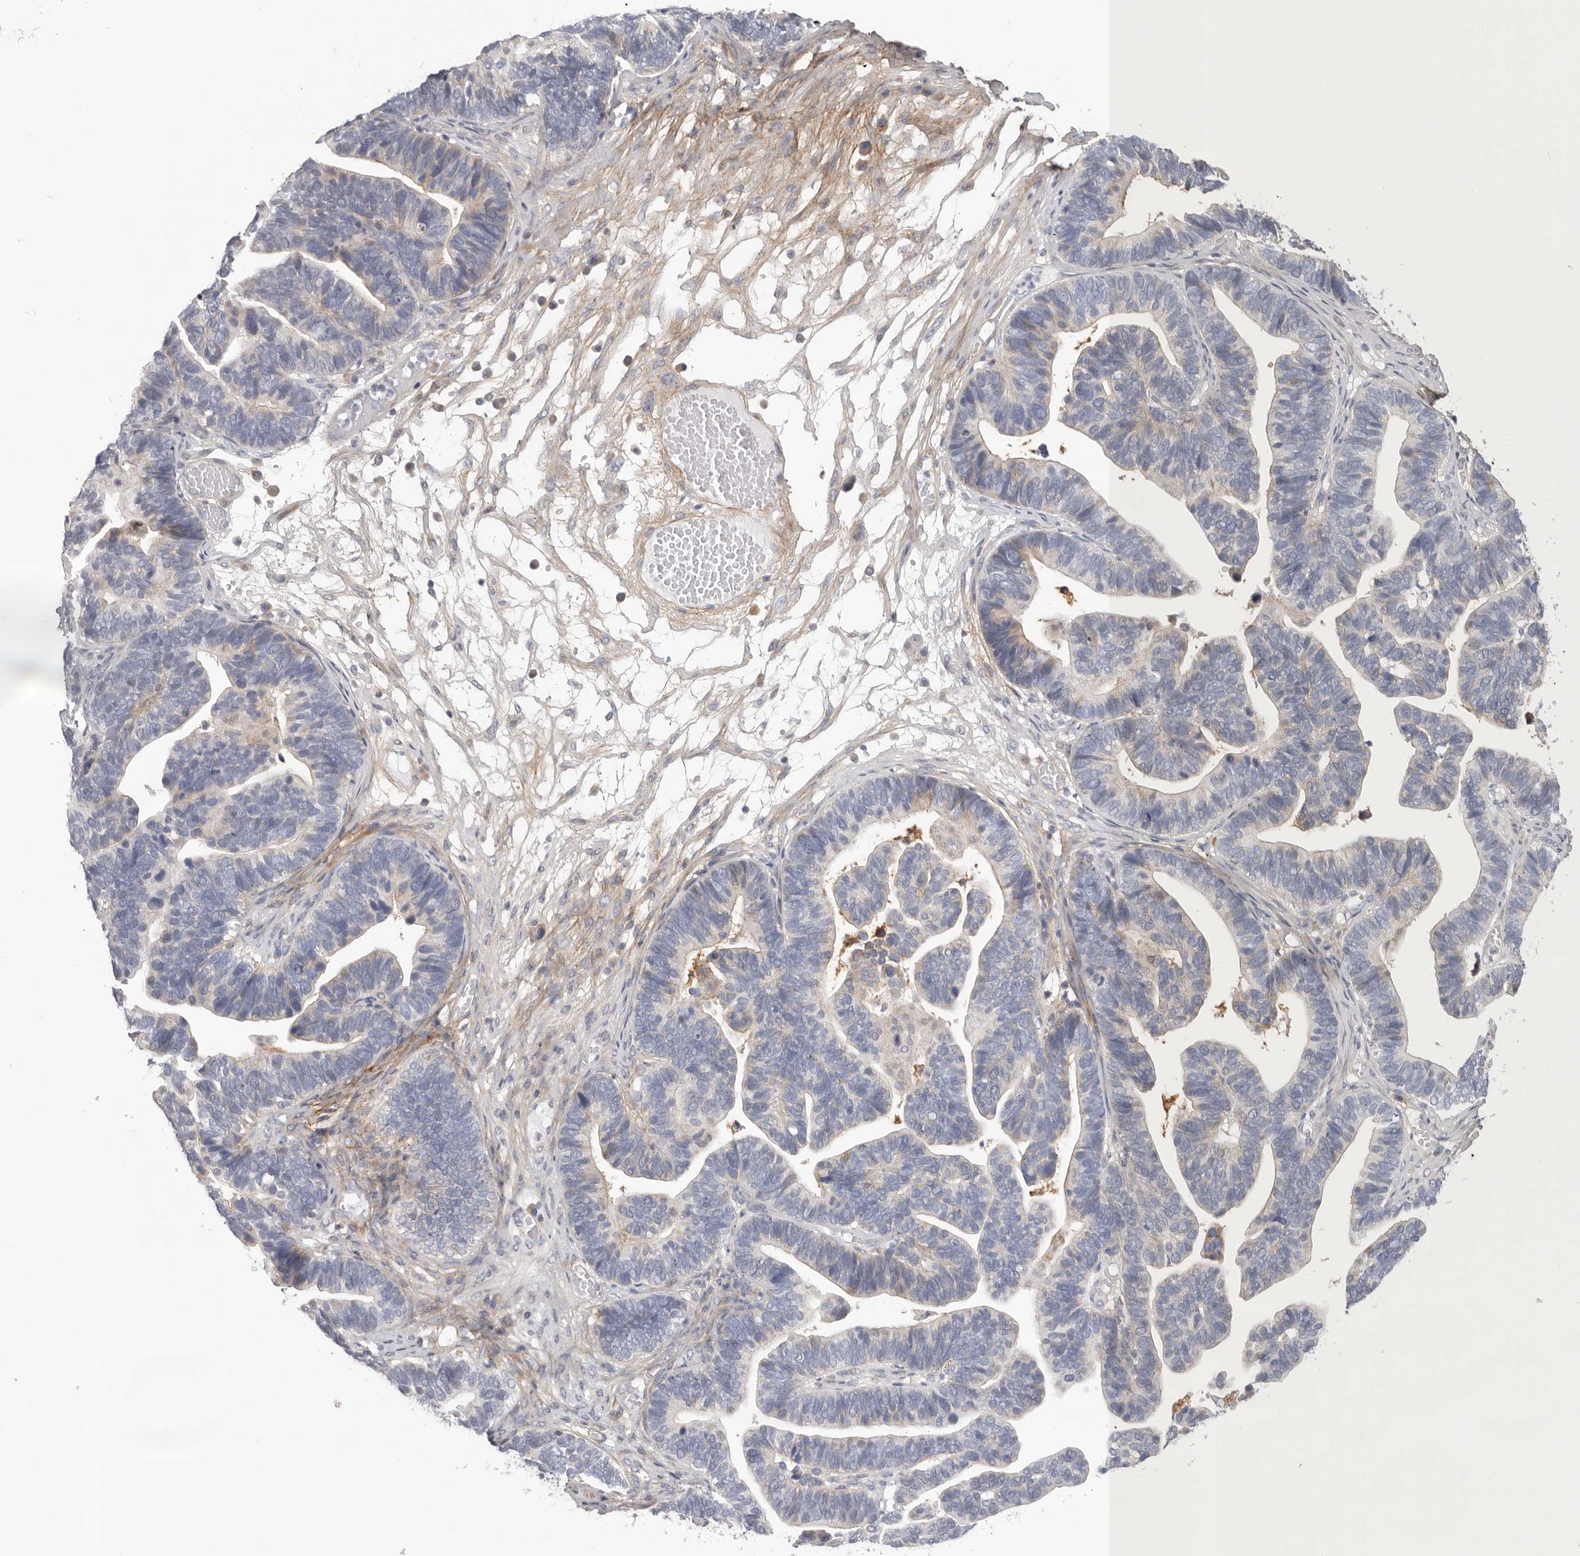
{"staining": {"intensity": "negative", "quantity": "none", "location": "none"}, "tissue": "ovarian cancer", "cell_type": "Tumor cells", "image_type": "cancer", "snomed": [{"axis": "morphology", "description": "Cystadenocarcinoma, serous, NOS"}, {"axis": "topography", "description": "Ovary"}], "caption": "Photomicrograph shows no protein positivity in tumor cells of ovarian cancer tissue. (DAB (3,3'-diaminobenzidine) immunohistochemistry with hematoxylin counter stain).", "gene": "MRPS10", "patient": {"sex": "female", "age": 56}}